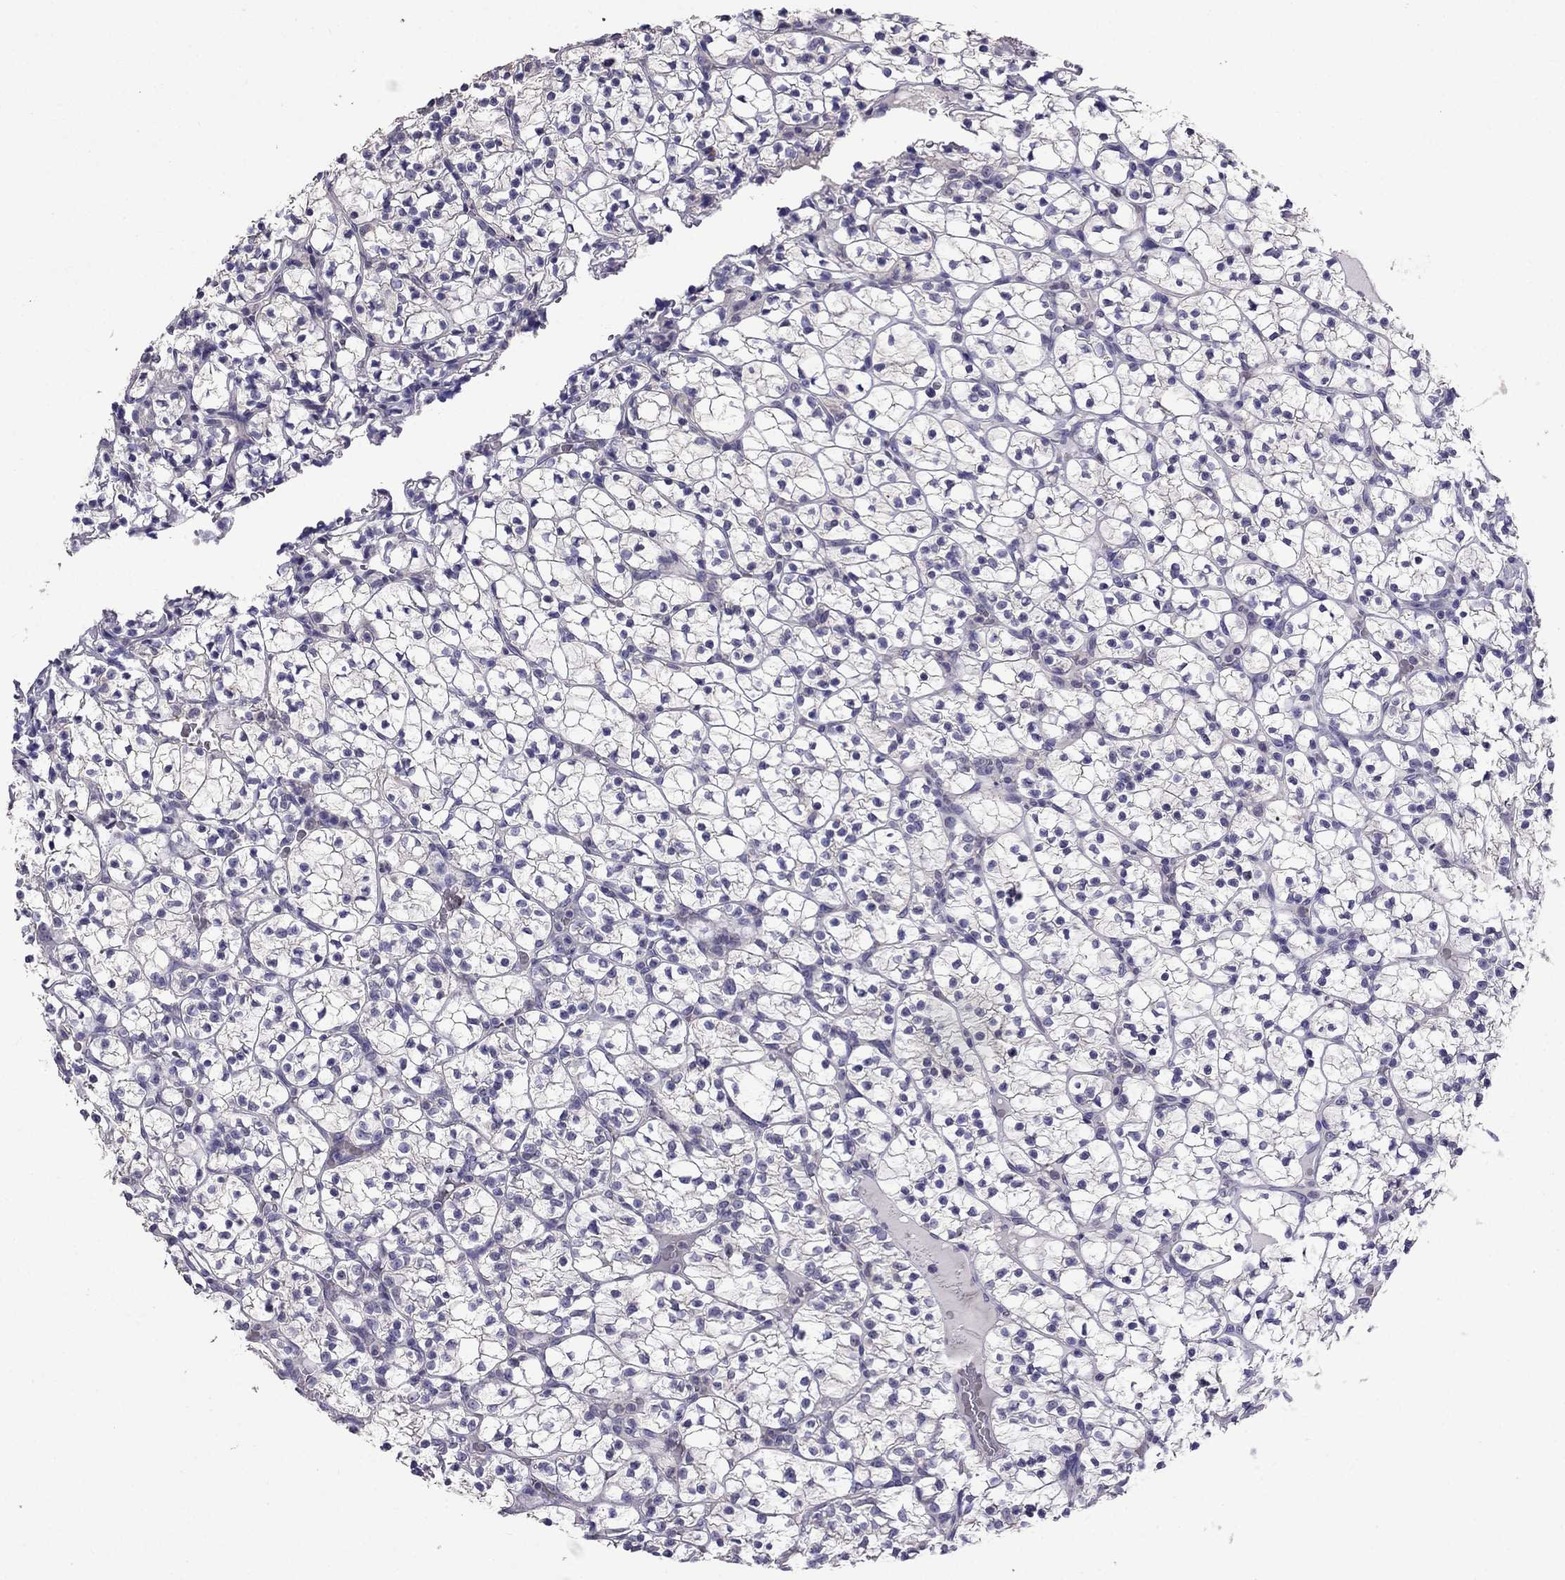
{"staining": {"intensity": "negative", "quantity": "none", "location": "none"}, "tissue": "renal cancer", "cell_type": "Tumor cells", "image_type": "cancer", "snomed": [{"axis": "morphology", "description": "Adenocarcinoma, NOS"}, {"axis": "topography", "description": "Kidney"}], "caption": "The IHC photomicrograph has no significant positivity in tumor cells of renal cancer tissue.", "gene": "AQP9", "patient": {"sex": "female", "age": 89}}